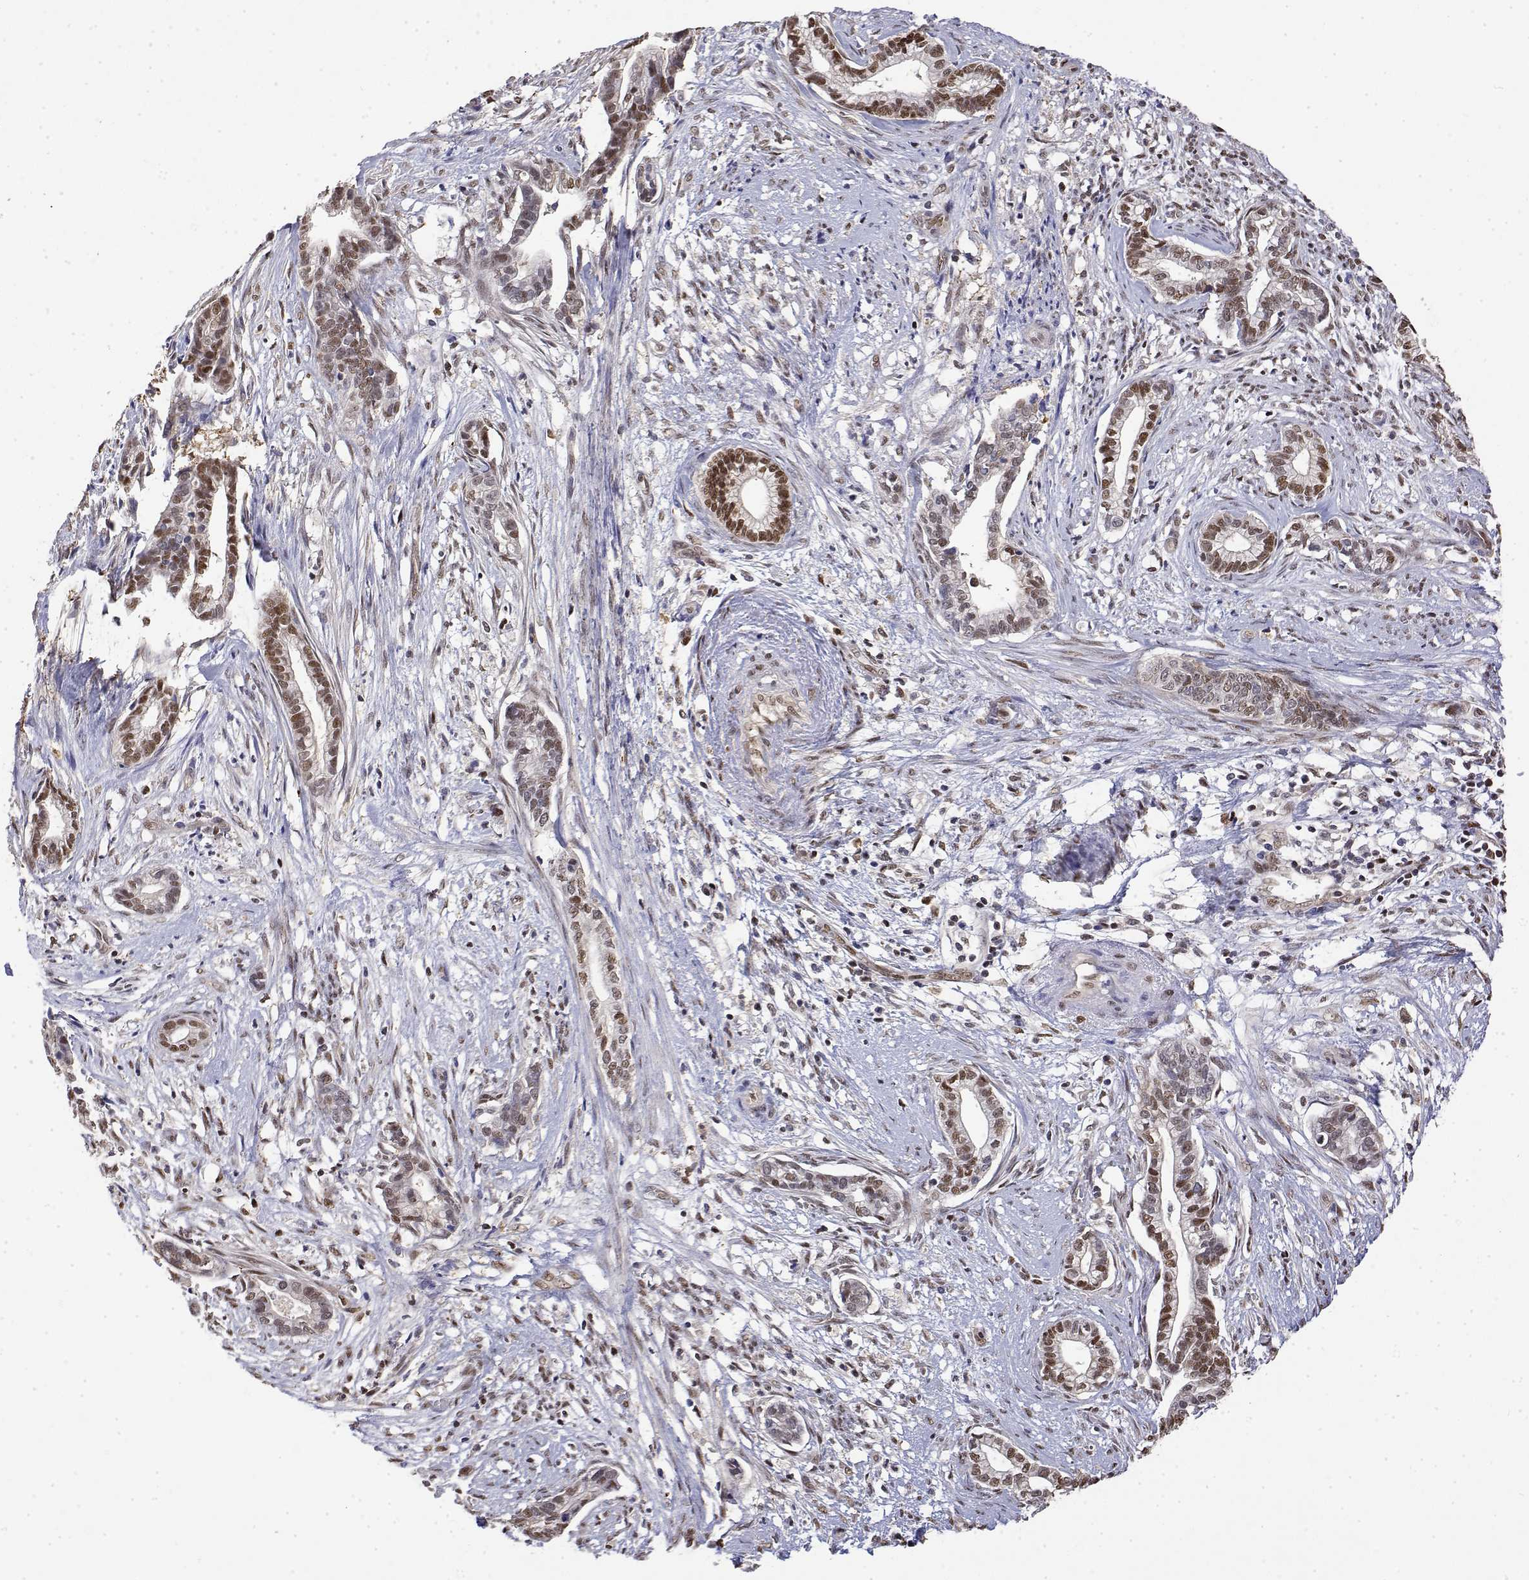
{"staining": {"intensity": "moderate", "quantity": ">75%", "location": "nuclear"}, "tissue": "cervical cancer", "cell_type": "Tumor cells", "image_type": "cancer", "snomed": [{"axis": "morphology", "description": "Adenocarcinoma, NOS"}, {"axis": "topography", "description": "Cervix"}], "caption": "This is an image of IHC staining of cervical cancer (adenocarcinoma), which shows moderate expression in the nuclear of tumor cells.", "gene": "TPI1", "patient": {"sex": "female", "age": 62}}